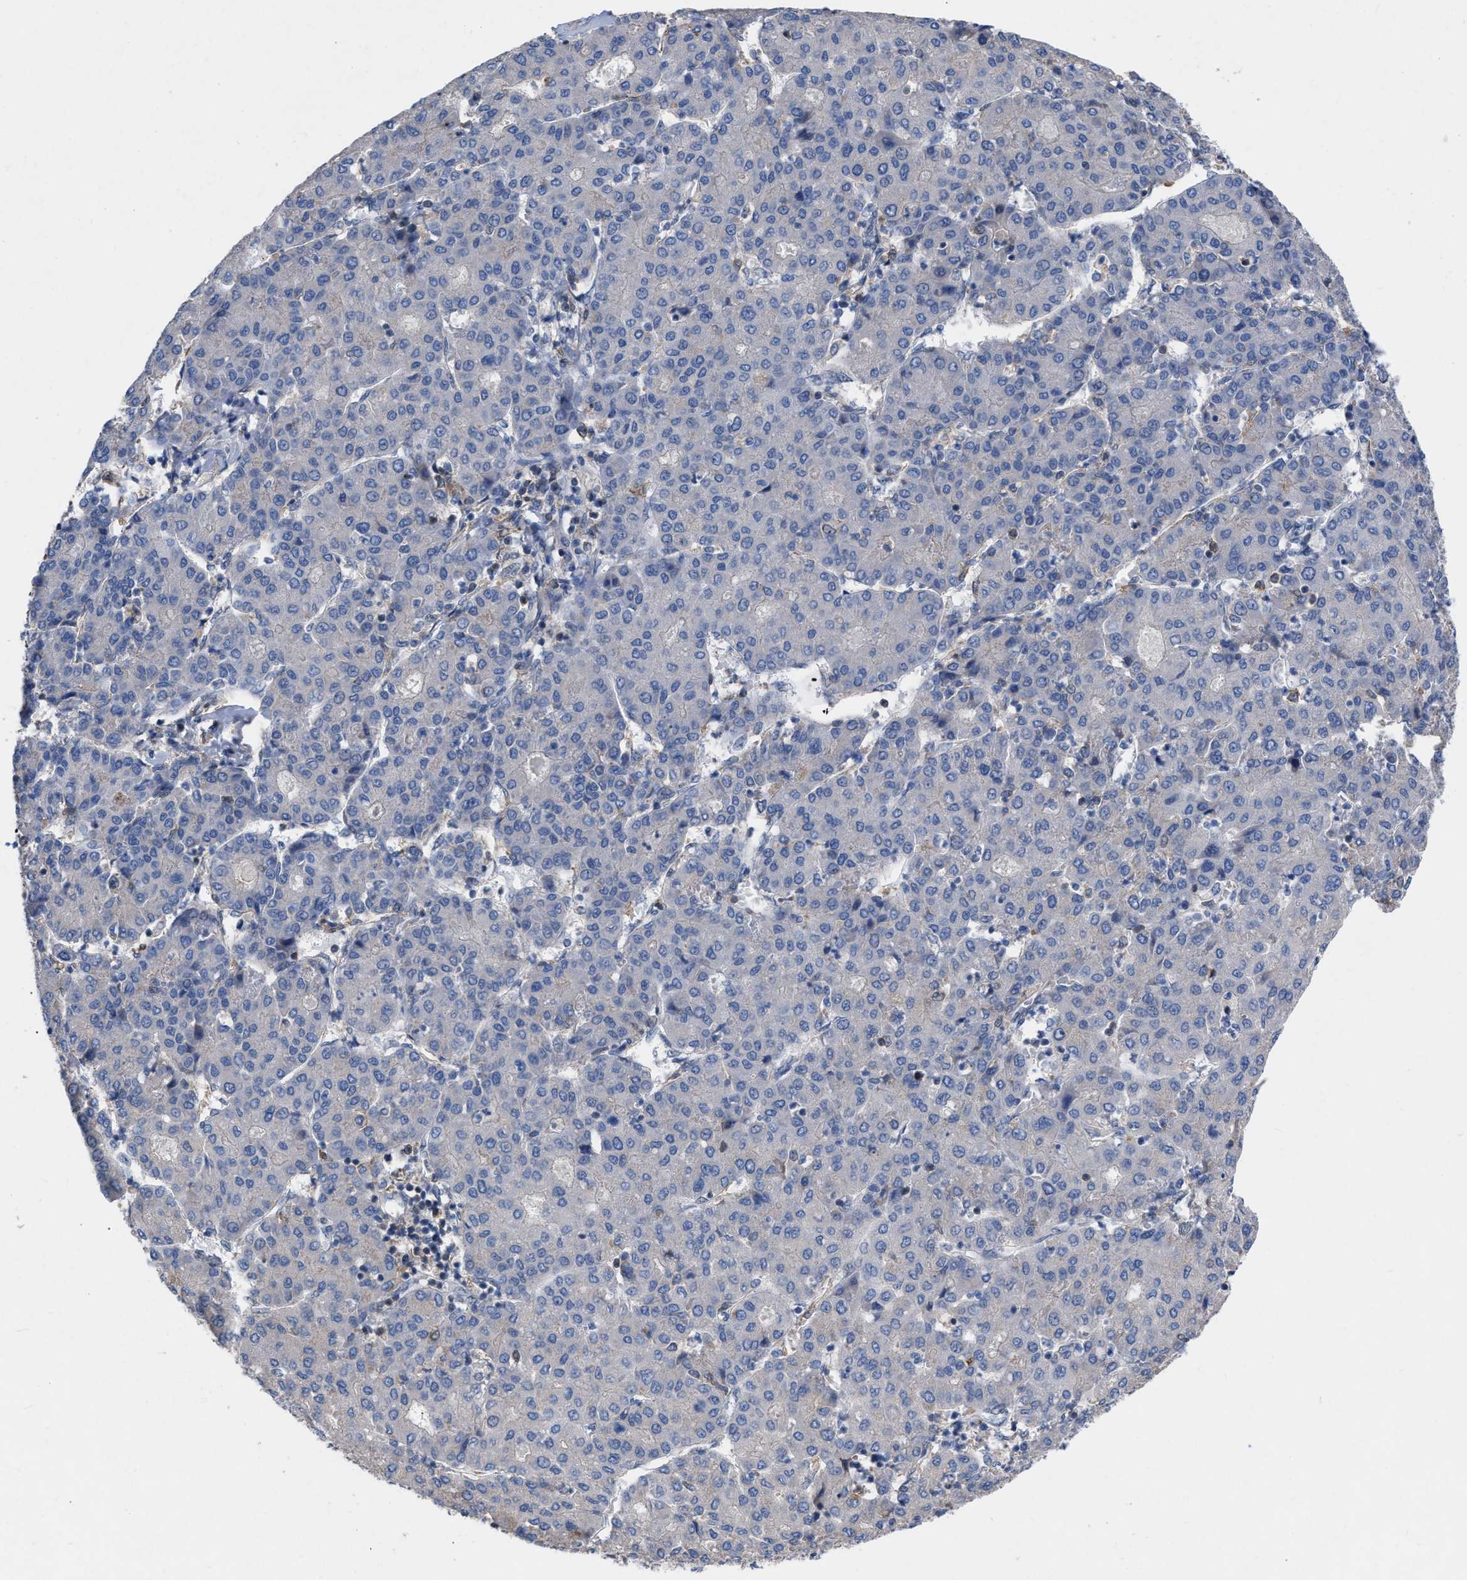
{"staining": {"intensity": "negative", "quantity": "none", "location": "none"}, "tissue": "liver cancer", "cell_type": "Tumor cells", "image_type": "cancer", "snomed": [{"axis": "morphology", "description": "Carcinoma, Hepatocellular, NOS"}, {"axis": "topography", "description": "Liver"}], "caption": "Tumor cells show no significant positivity in hepatocellular carcinoma (liver).", "gene": "TMEM131", "patient": {"sex": "male", "age": 65}}